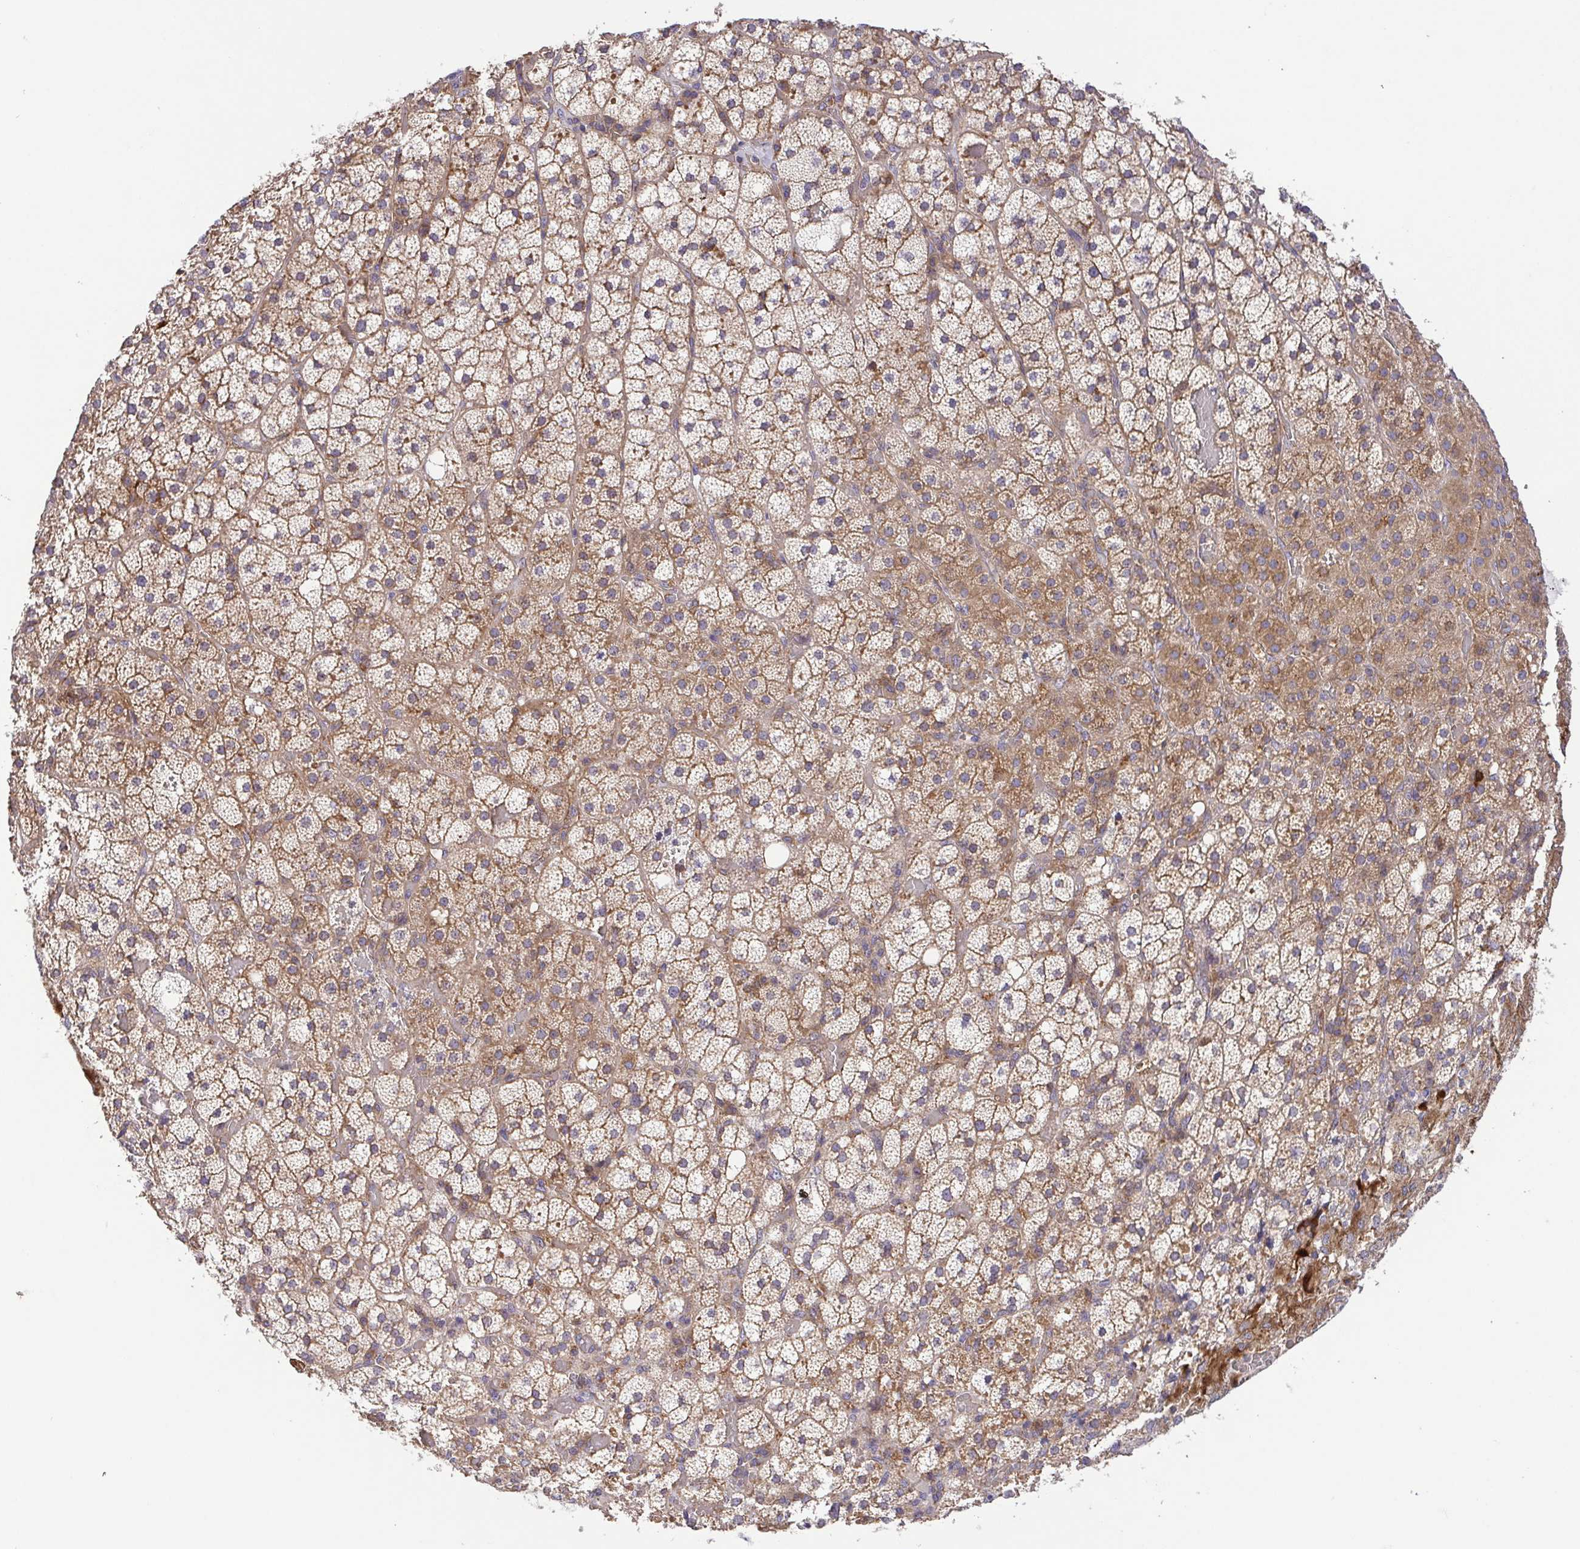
{"staining": {"intensity": "moderate", "quantity": ">75%", "location": "cytoplasmic/membranous"}, "tissue": "adrenal gland", "cell_type": "Glandular cells", "image_type": "normal", "snomed": [{"axis": "morphology", "description": "Normal tissue, NOS"}, {"axis": "topography", "description": "Adrenal gland"}], "caption": "Immunohistochemical staining of normal human adrenal gland reveals >75% levels of moderate cytoplasmic/membranous protein expression in about >75% of glandular cells. Nuclei are stained in blue.", "gene": "IDE", "patient": {"sex": "male", "age": 53}}